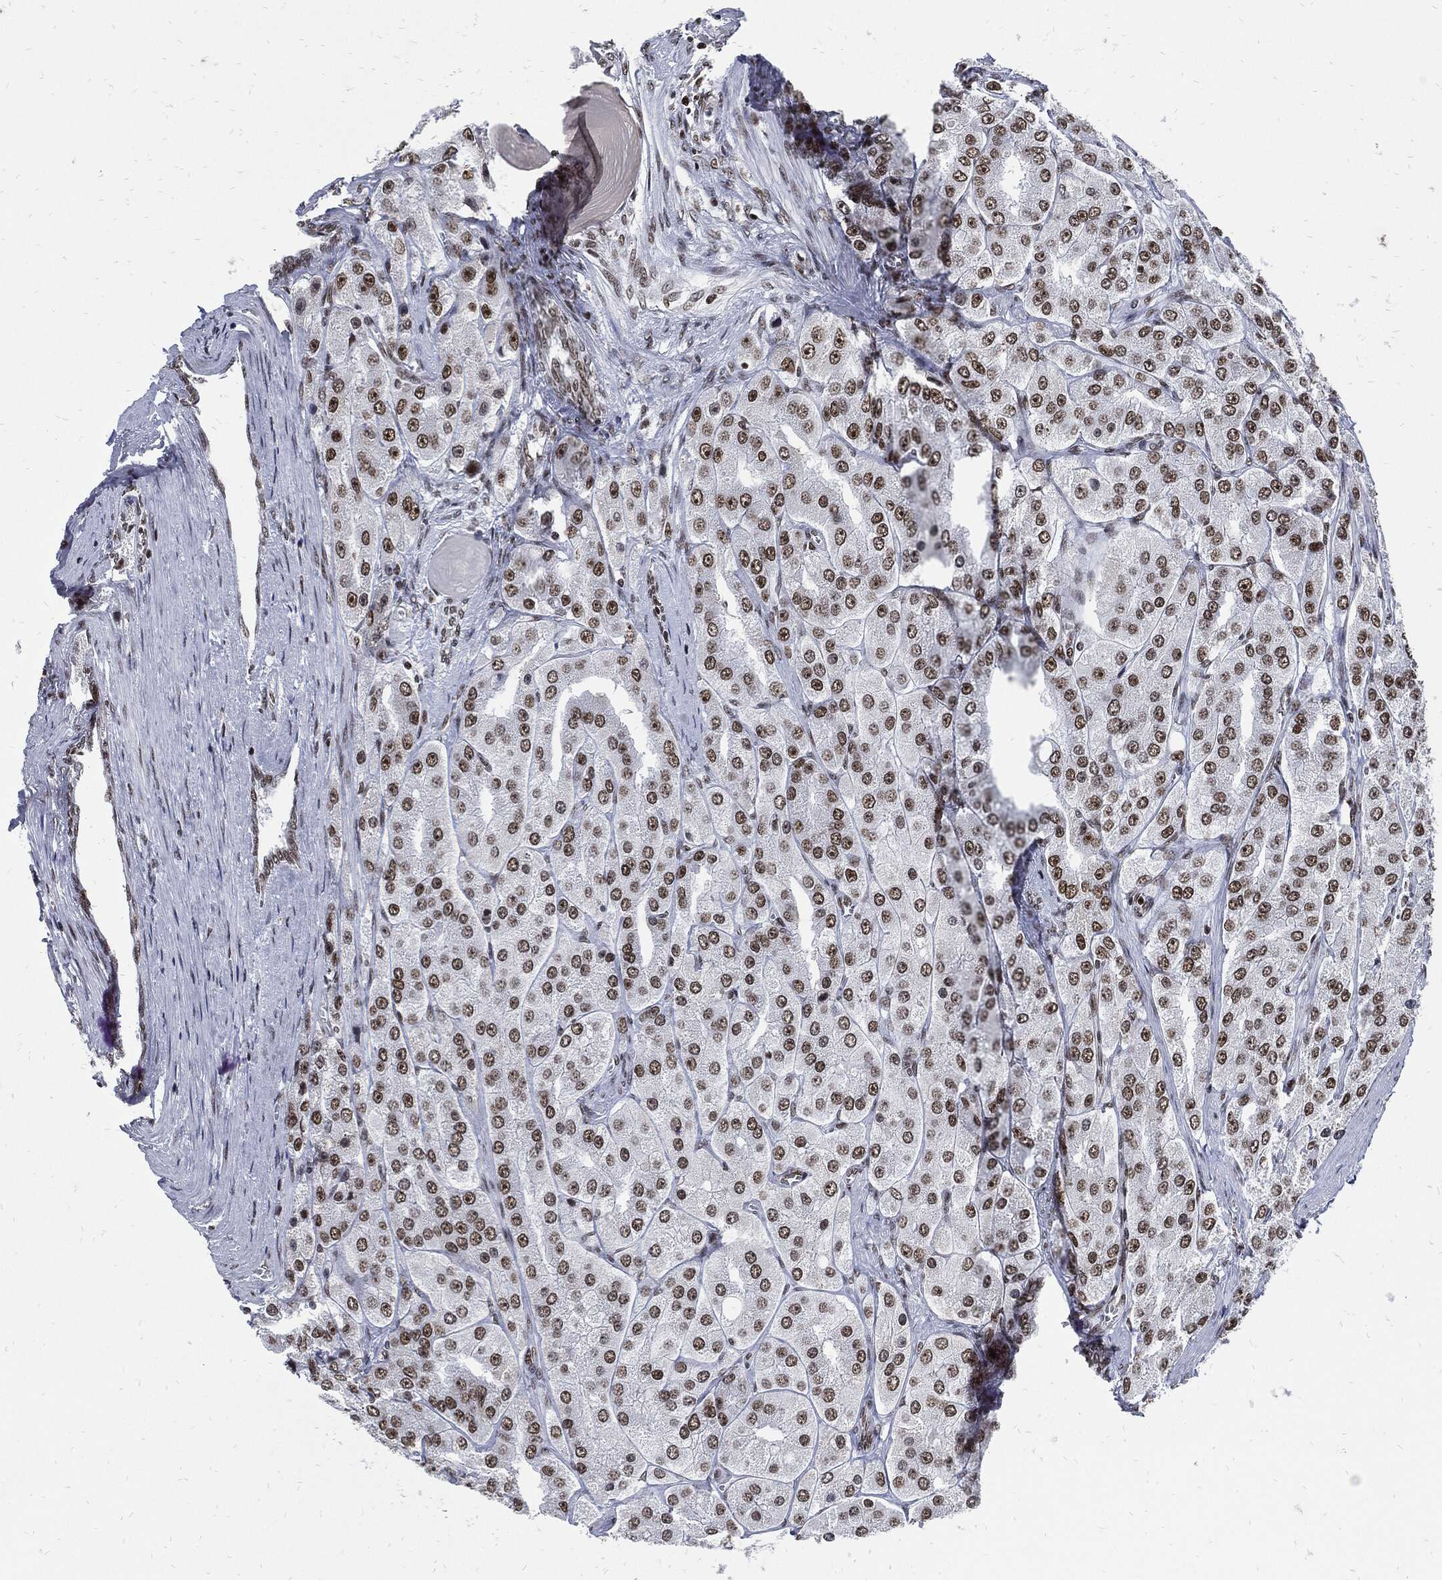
{"staining": {"intensity": "moderate", "quantity": ">75%", "location": "nuclear"}, "tissue": "prostate cancer", "cell_type": "Tumor cells", "image_type": "cancer", "snomed": [{"axis": "morphology", "description": "Adenocarcinoma, Low grade"}, {"axis": "topography", "description": "Prostate"}], "caption": "Brown immunohistochemical staining in human prostate cancer (low-grade adenocarcinoma) demonstrates moderate nuclear staining in about >75% of tumor cells.", "gene": "TERF2", "patient": {"sex": "male", "age": 69}}